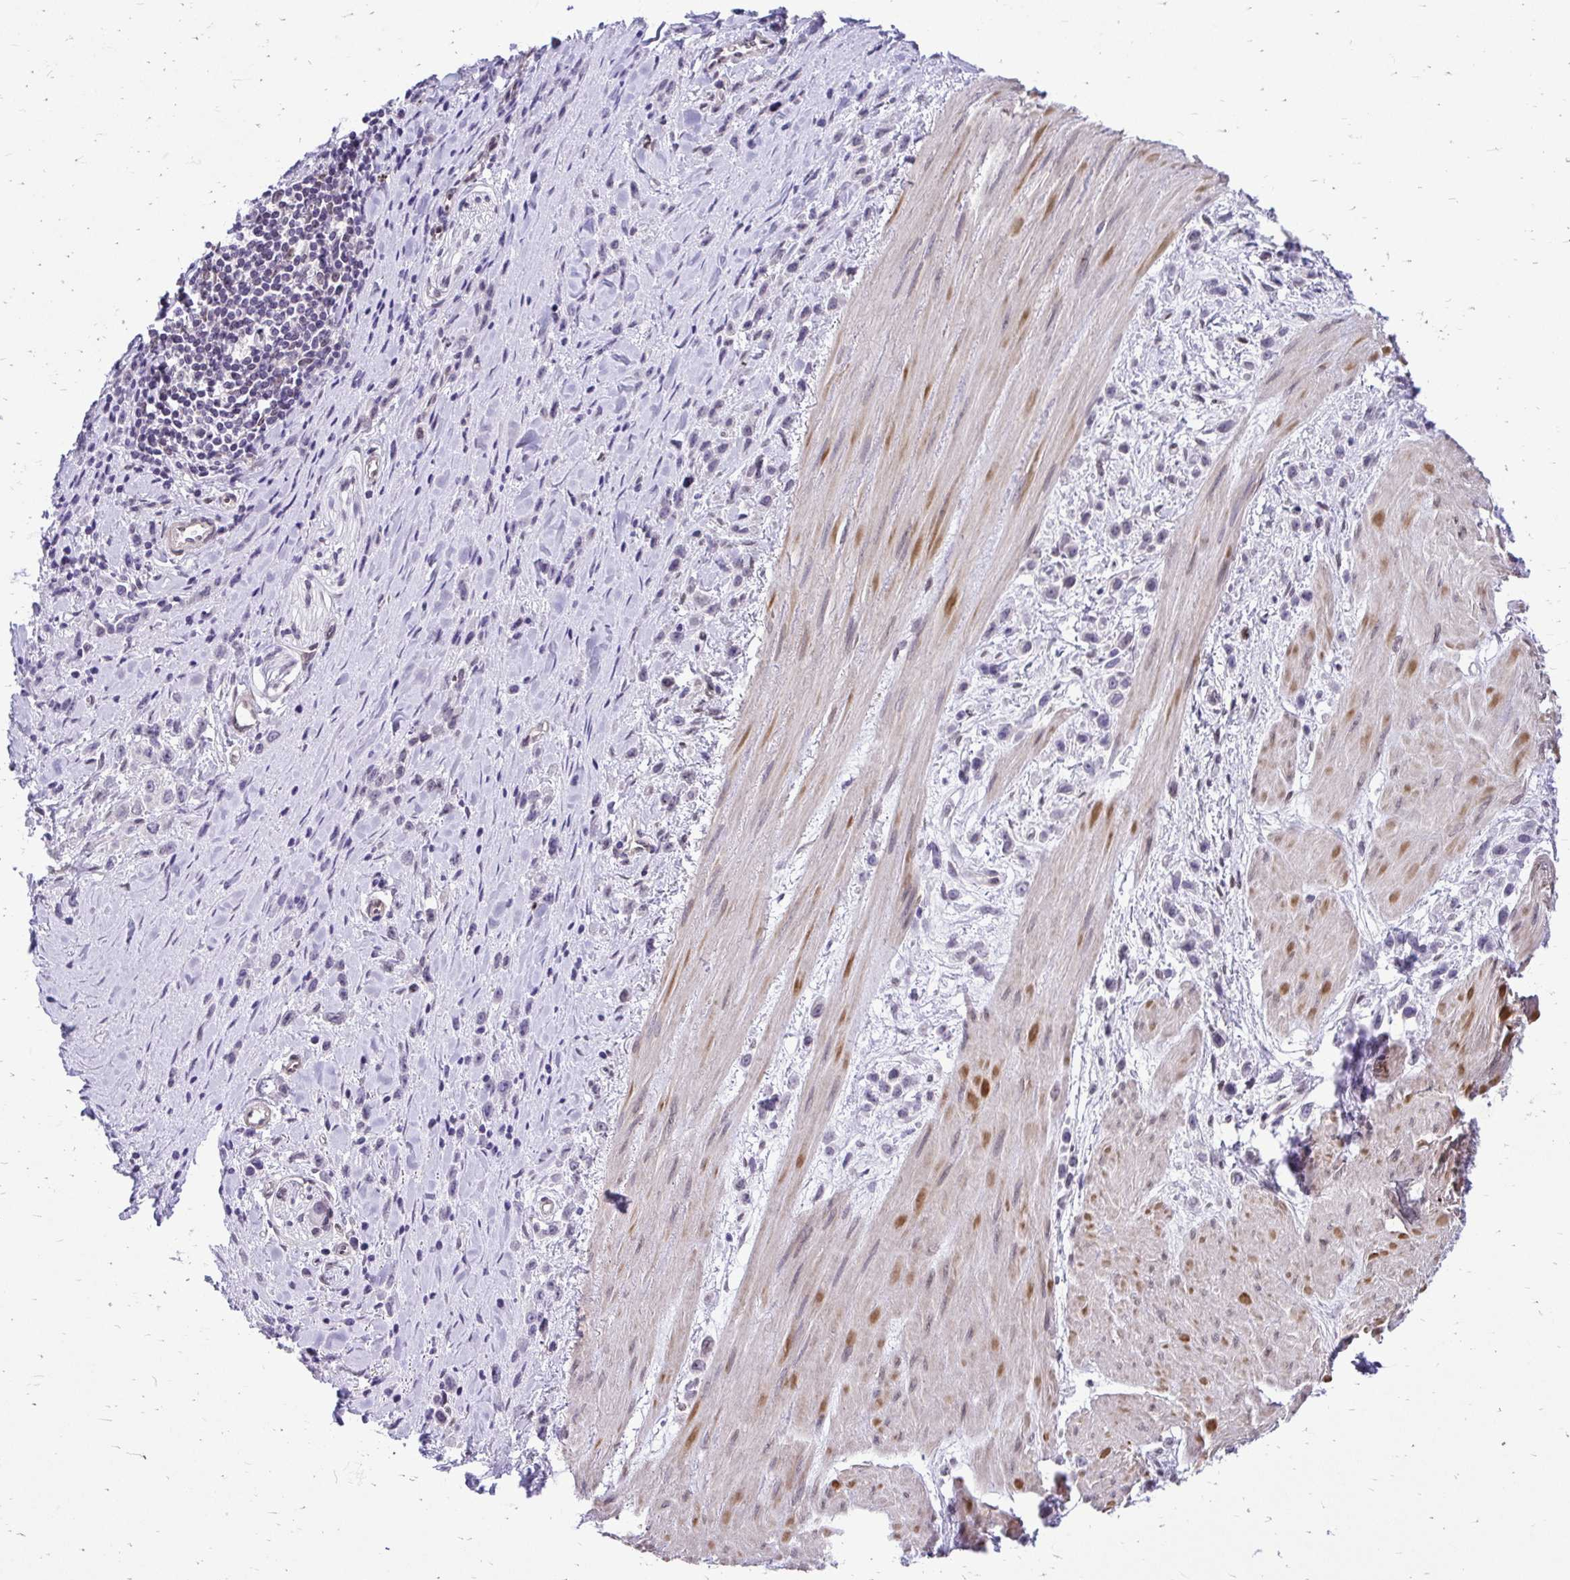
{"staining": {"intensity": "negative", "quantity": "none", "location": "none"}, "tissue": "stomach cancer", "cell_type": "Tumor cells", "image_type": "cancer", "snomed": [{"axis": "morphology", "description": "Adenocarcinoma, NOS"}, {"axis": "topography", "description": "Stomach"}], "caption": "The immunohistochemistry image has no significant positivity in tumor cells of stomach cancer (adenocarcinoma) tissue.", "gene": "BANF1", "patient": {"sex": "male", "age": 47}}